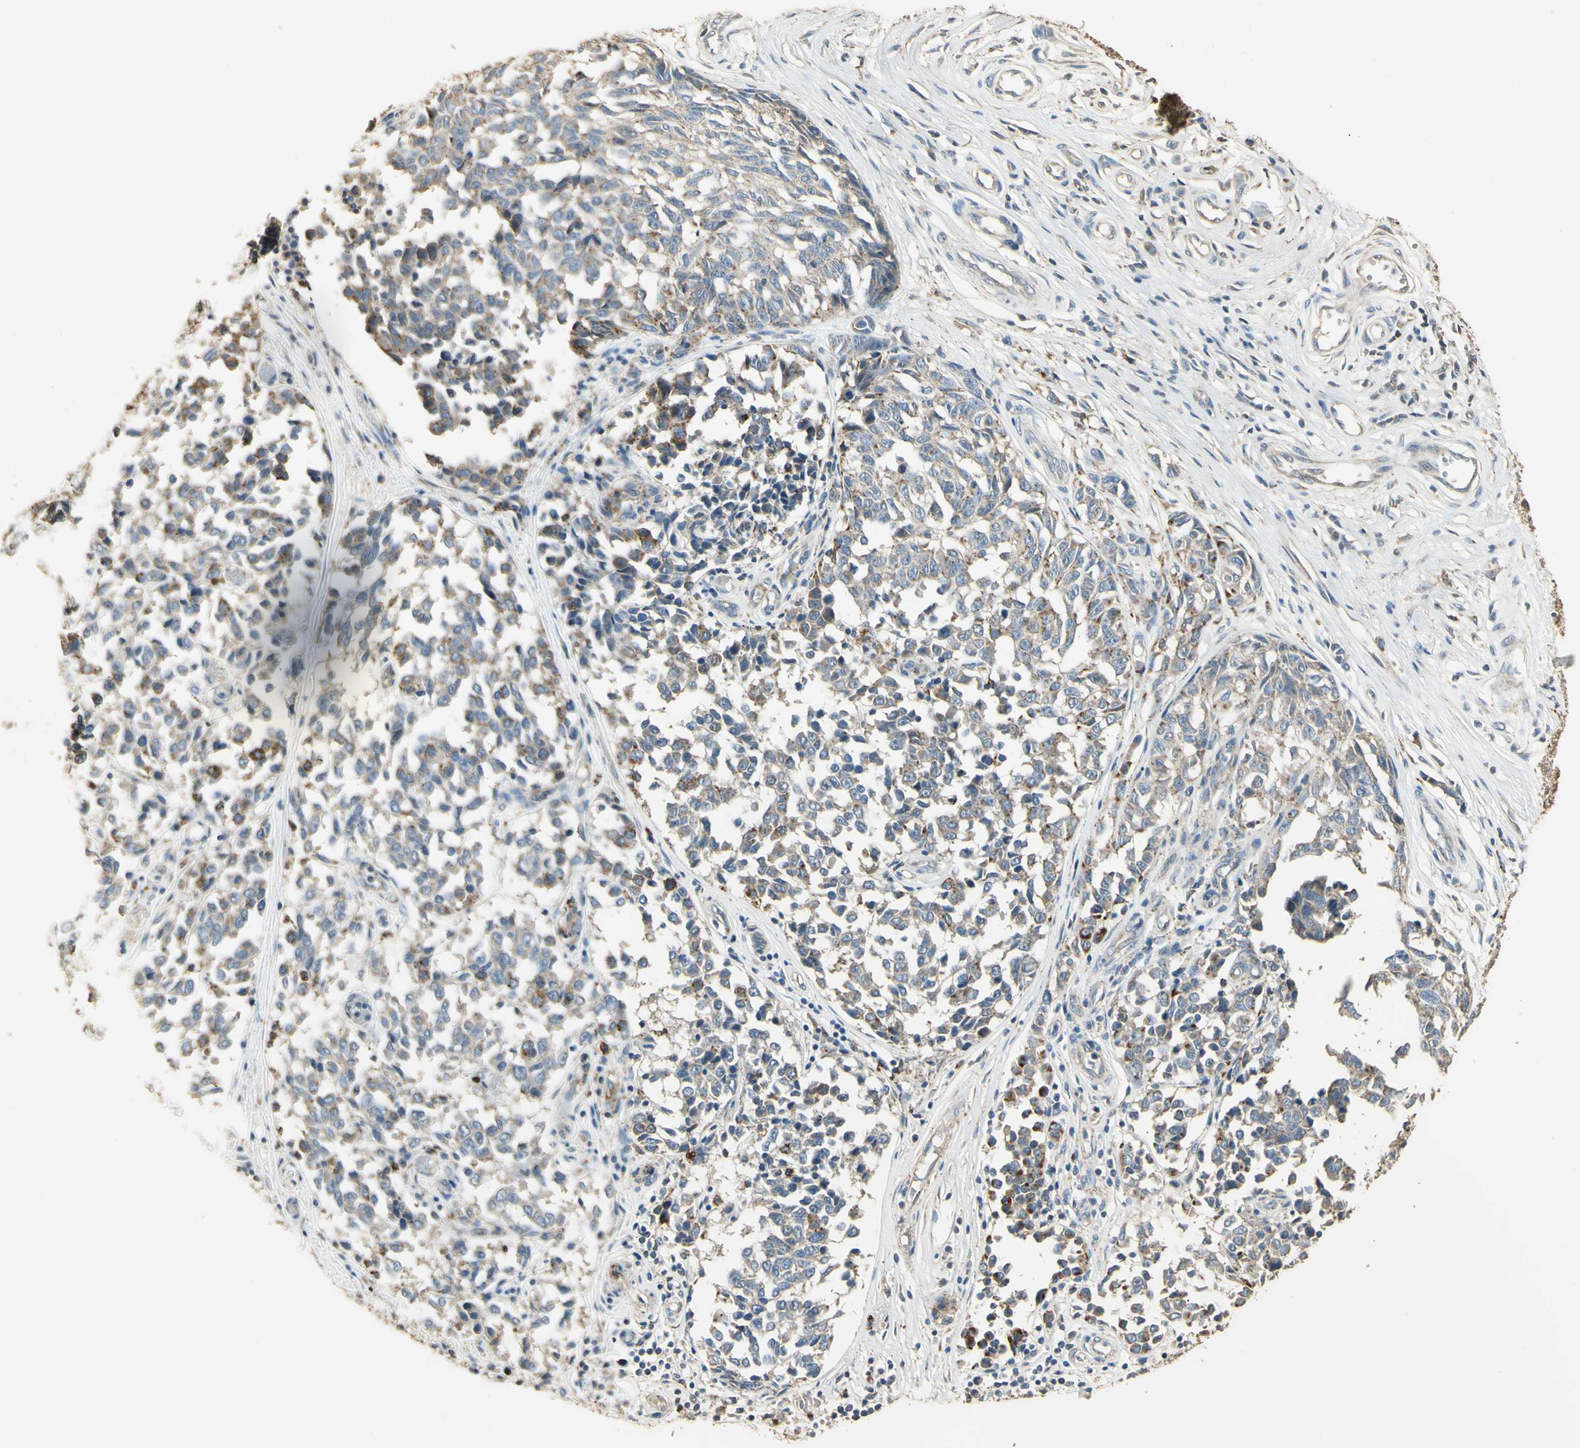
{"staining": {"intensity": "negative", "quantity": "none", "location": "none"}, "tissue": "melanoma", "cell_type": "Tumor cells", "image_type": "cancer", "snomed": [{"axis": "morphology", "description": "Malignant melanoma, NOS"}, {"axis": "topography", "description": "Skin"}], "caption": "Human malignant melanoma stained for a protein using IHC displays no staining in tumor cells.", "gene": "ARHGEF17", "patient": {"sex": "female", "age": 64}}